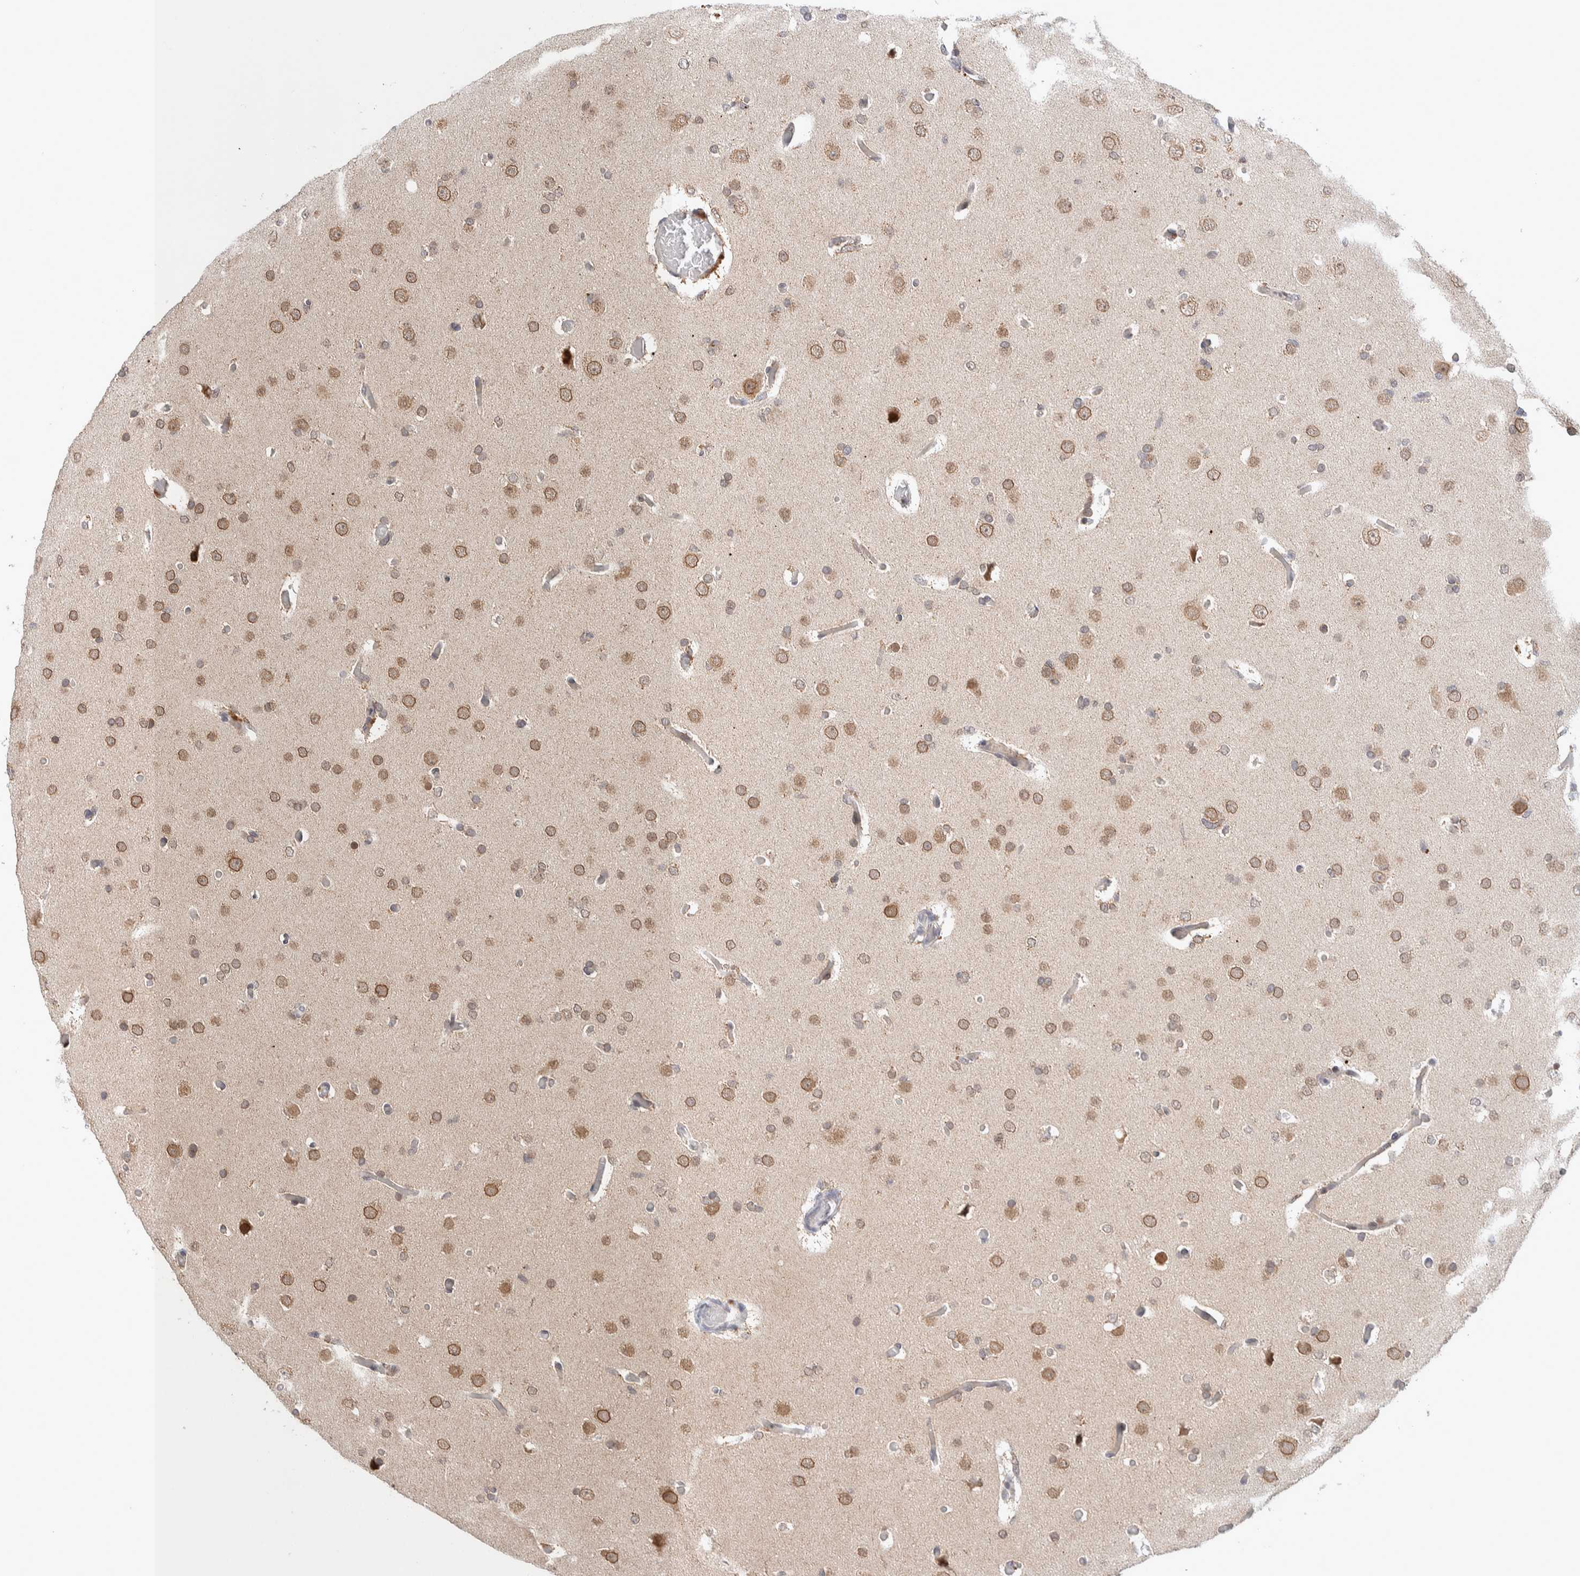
{"staining": {"intensity": "moderate", "quantity": ">75%", "location": "cytoplasmic/membranous,nuclear"}, "tissue": "glioma", "cell_type": "Tumor cells", "image_type": "cancer", "snomed": [{"axis": "morphology", "description": "Glioma, malignant, High grade"}, {"axis": "topography", "description": "Cerebral cortex"}], "caption": "An immunohistochemistry image of neoplastic tissue is shown. Protein staining in brown labels moderate cytoplasmic/membranous and nuclear positivity in malignant glioma (high-grade) within tumor cells. Immunohistochemistry stains the protein of interest in brown and the nuclei are stained blue.", "gene": "CRAT", "patient": {"sex": "female", "age": 36}}